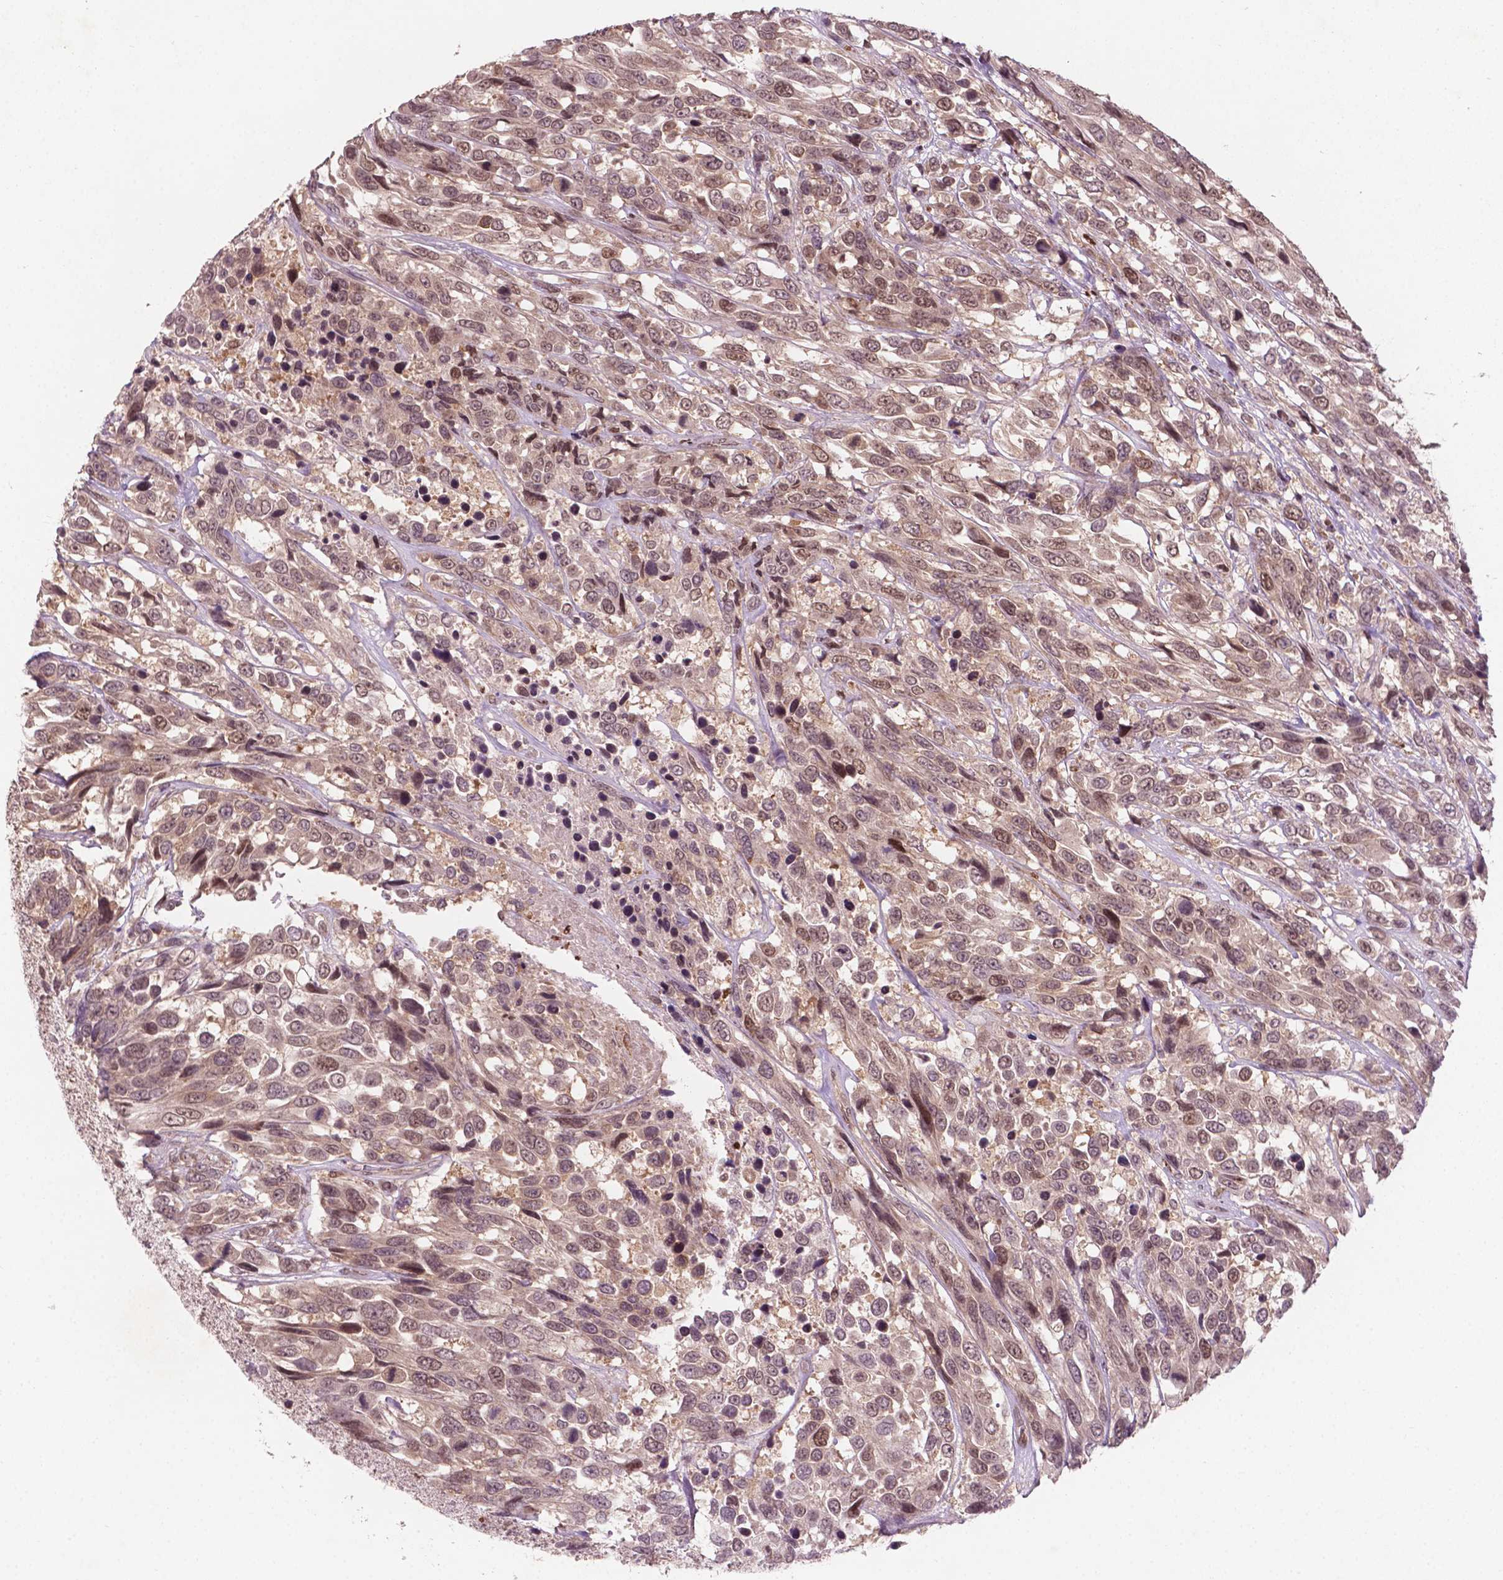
{"staining": {"intensity": "moderate", "quantity": ">75%", "location": "cytoplasmic/membranous,nuclear"}, "tissue": "urothelial cancer", "cell_type": "Tumor cells", "image_type": "cancer", "snomed": [{"axis": "morphology", "description": "Urothelial carcinoma, High grade"}, {"axis": "topography", "description": "Urinary bladder"}], "caption": "Human high-grade urothelial carcinoma stained for a protein (brown) exhibits moderate cytoplasmic/membranous and nuclear positive expression in approximately >75% of tumor cells.", "gene": "NFAT5", "patient": {"sex": "female", "age": 70}}